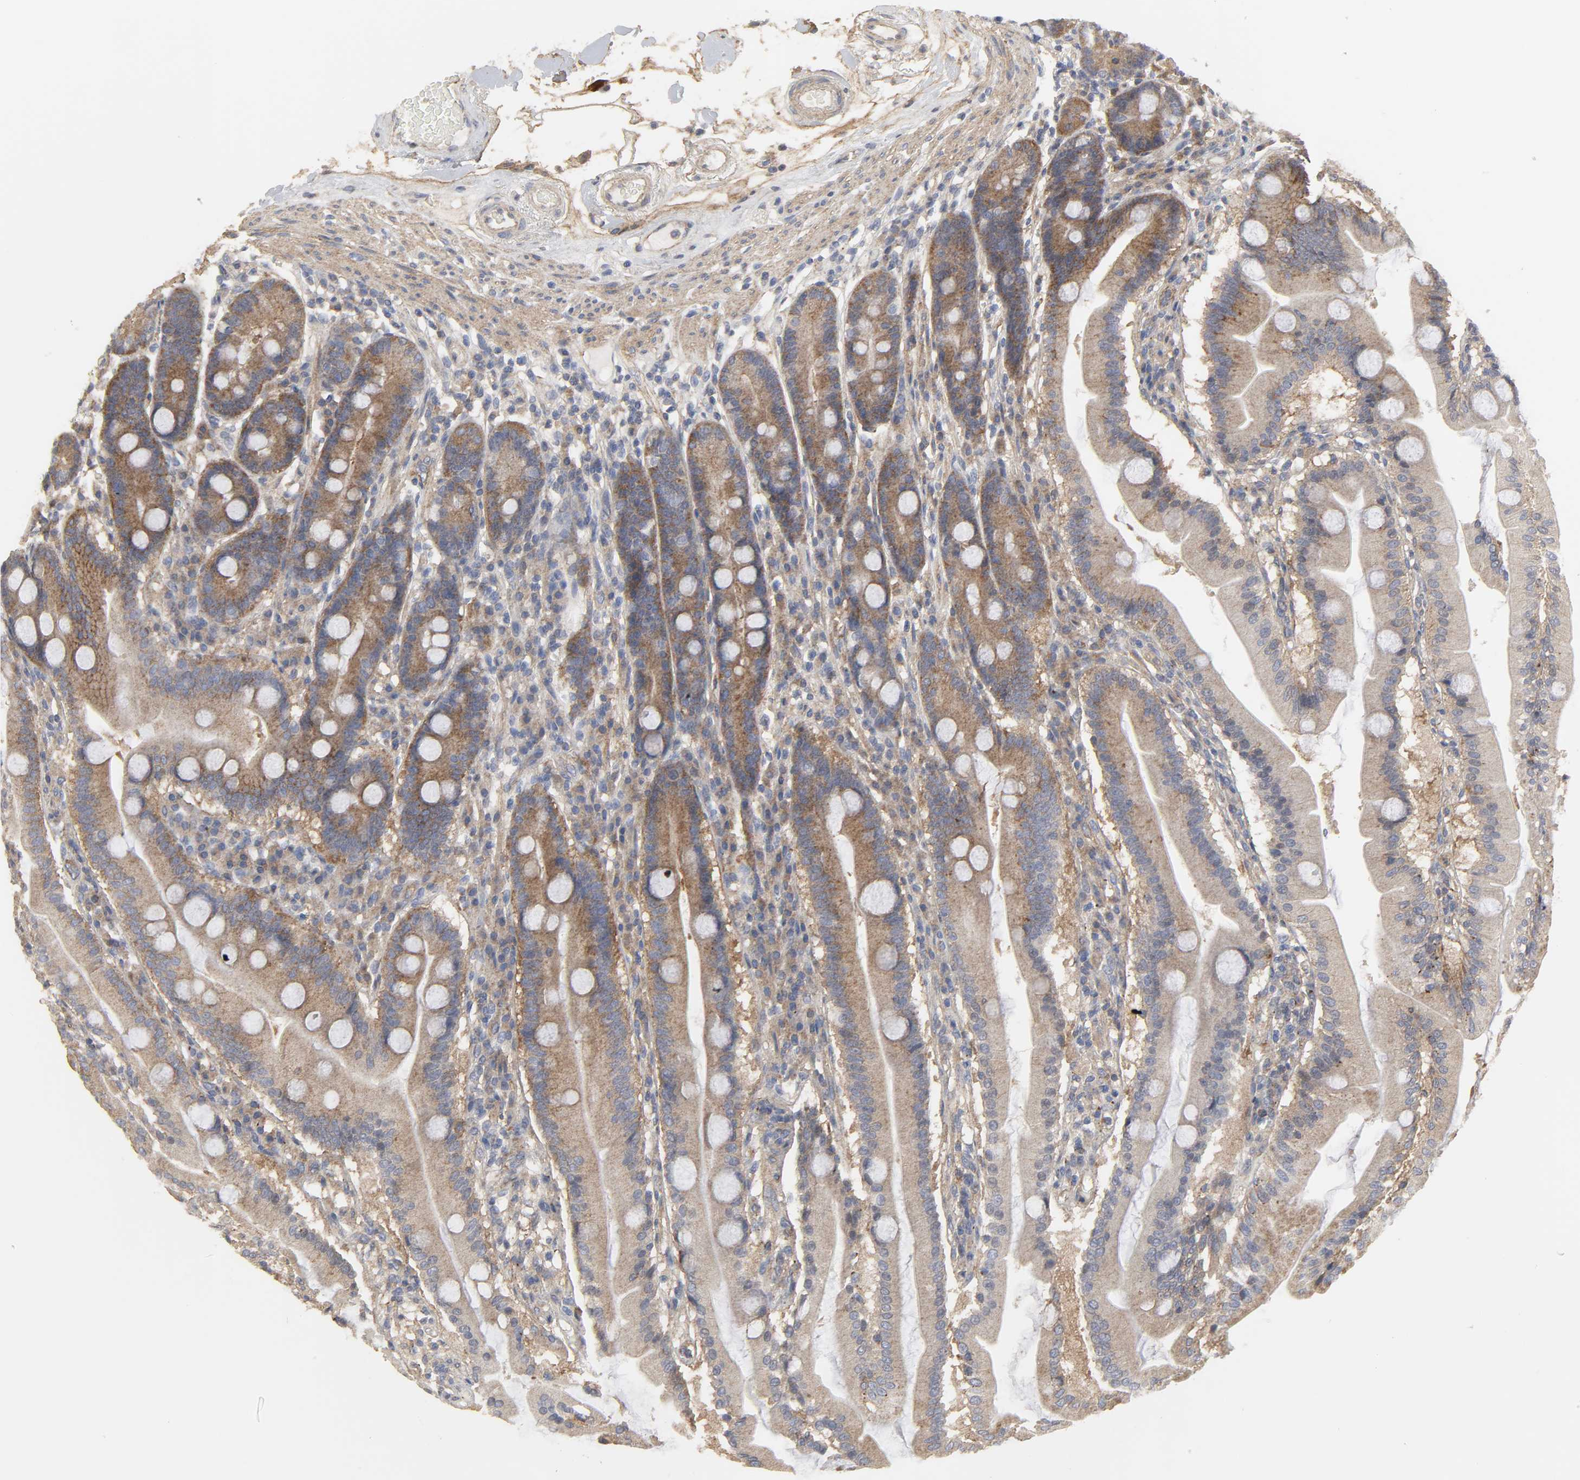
{"staining": {"intensity": "strong", "quantity": ">75%", "location": "cytoplasmic/membranous"}, "tissue": "duodenum", "cell_type": "Glandular cells", "image_type": "normal", "snomed": [{"axis": "morphology", "description": "Normal tissue, NOS"}, {"axis": "topography", "description": "Duodenum"}], "caption": "IHC image of normal duodenum: duodenum stained using immunohistochemistry (IHC) exhibits high levels of strong protein expression localized specifically in the cytoplasmic/membranous of glandular cells, appearing as a cytoplasmic/membranous brown color.", "gene": "SH3GLB1", "patient": {"sex": "female", "age": 64}}